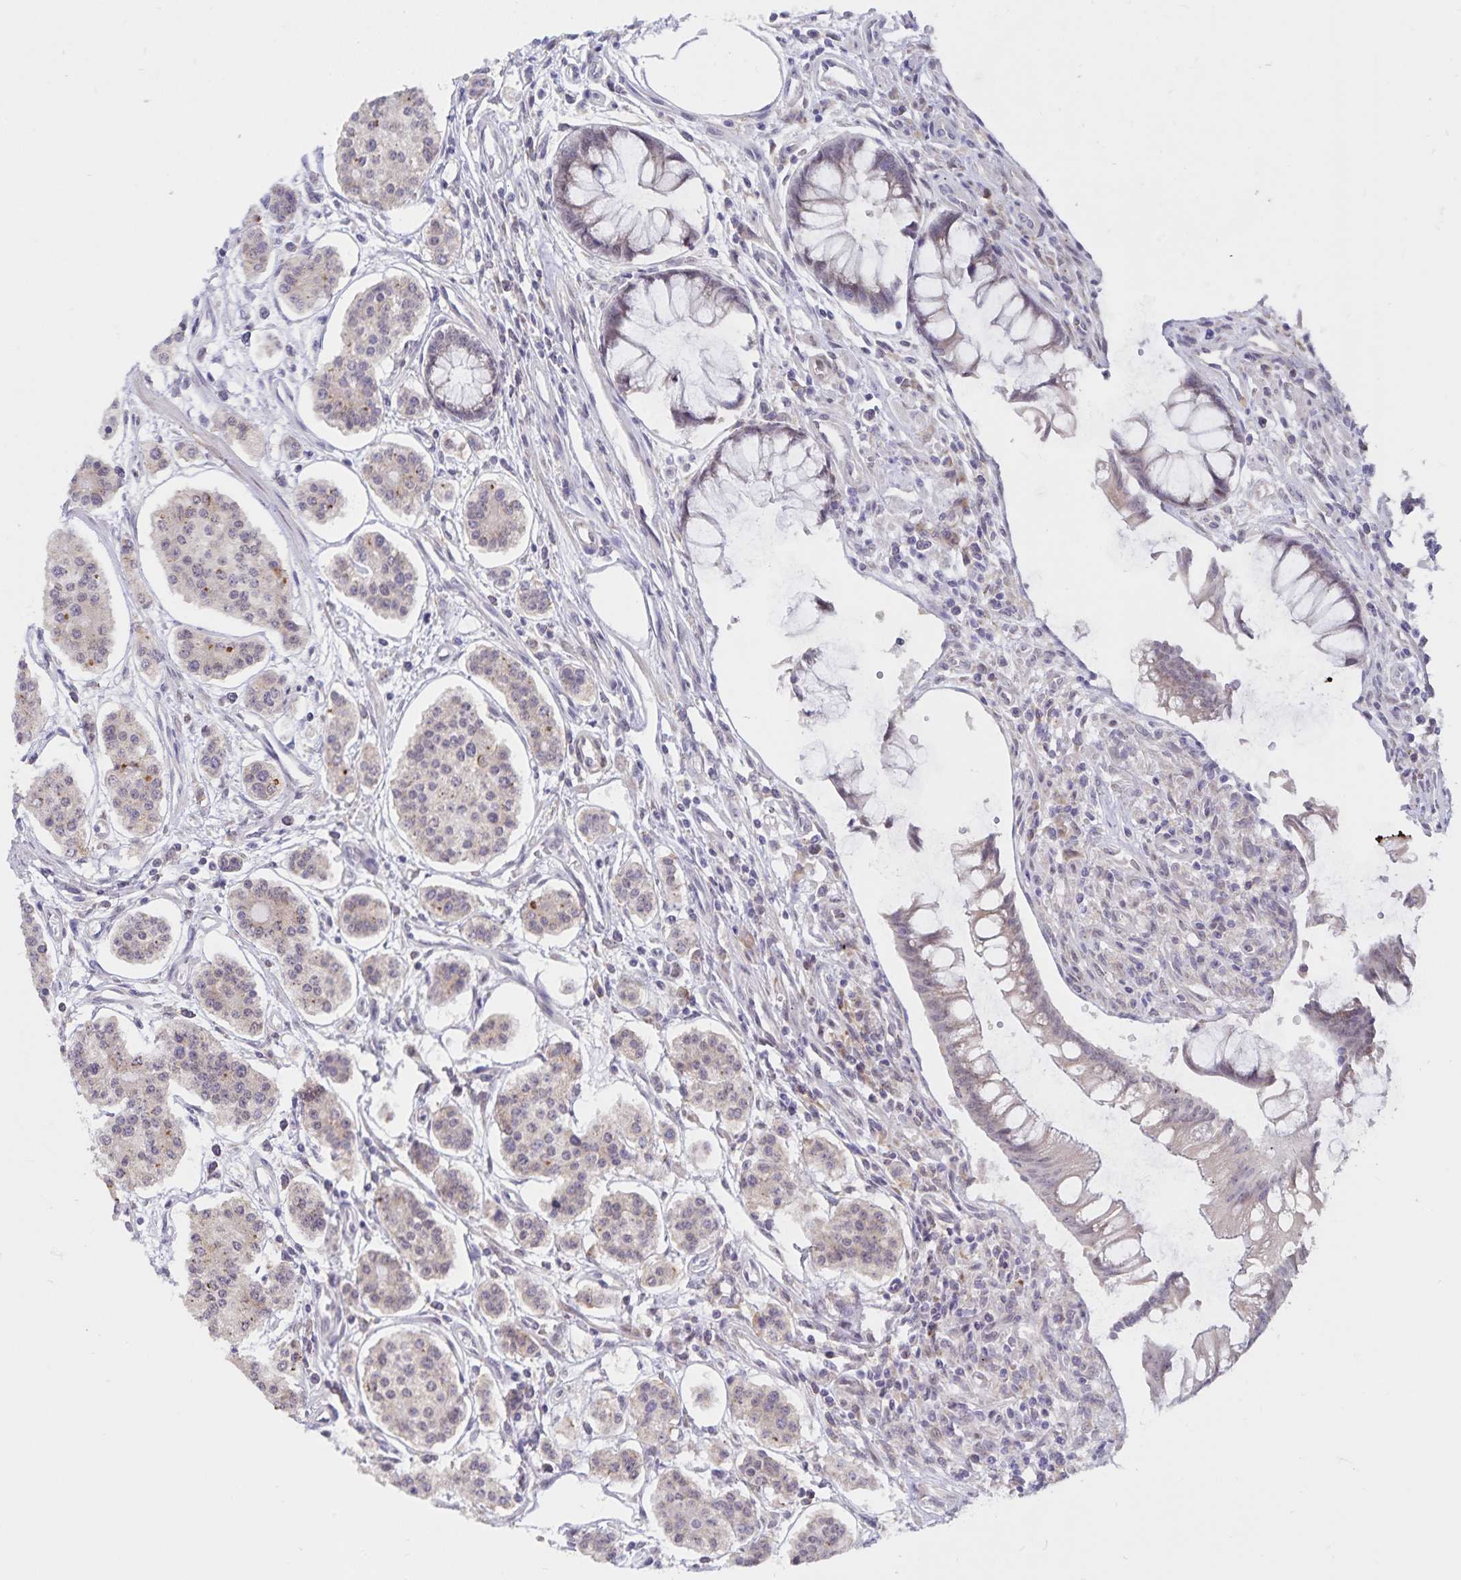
{"staining": {"intensity": "weak", "quantity": "<25%", "location": "cytoplasmic/membranous"}, "tissue": "carcinoid", "cell_type": "Tumor cells", "image_type": "cancer", "snomed": [{"axis": "morphology", "description": "Carcinoid, malignant, NOS"}, {"axis": "topography", "description": "Small intestine"}], "caption": "Tumor cells are negative for brown protein staining in carcinoid. Nuclei are stained in blue.", "gene": "ATP2A2", "patient": {"sex": "female", "age": 65}}